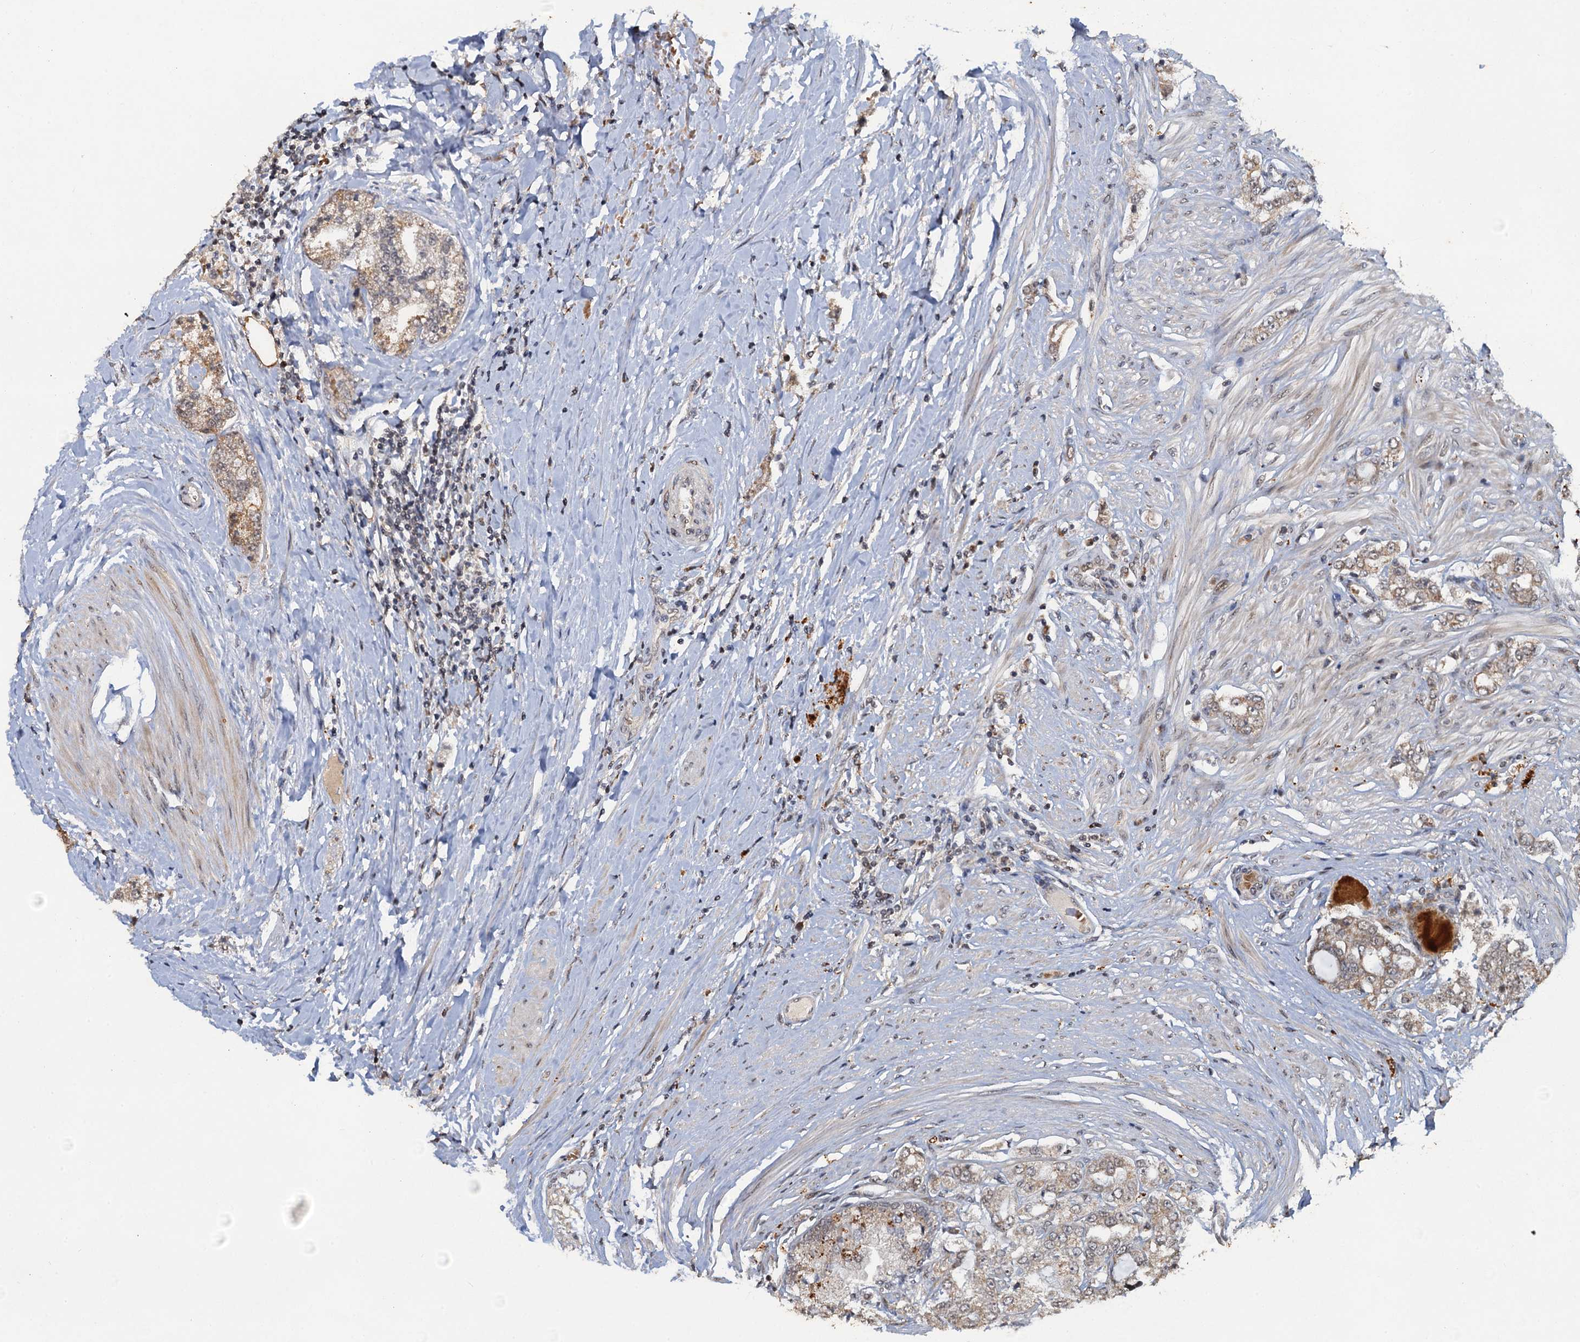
{"staining": {"intensity": "weak", "quantity": "25%-75%", "location": "cytoplasmic/membranous"}, "tissue": "prostate cancer", "cell_type": "Tumor cells", "image_type": "cancer", "snomed": [{"axis": "morphology", "description": "Adenocarcinoma, High grade"}, {"axis": "topography", "description": "Prostate"}], "caption": "Protein expression analysis of prostate cancer (adenocarcinoma (high-grade)) demonstrates weak cytoplasmic/membranous staining in approximately 25%-75% of tumor cells. Immunohistochemistry stains the protein in brown and the nuclei are stained blue.", "gene": "REP15", "patient": {"sex": "male", "age": 64}}